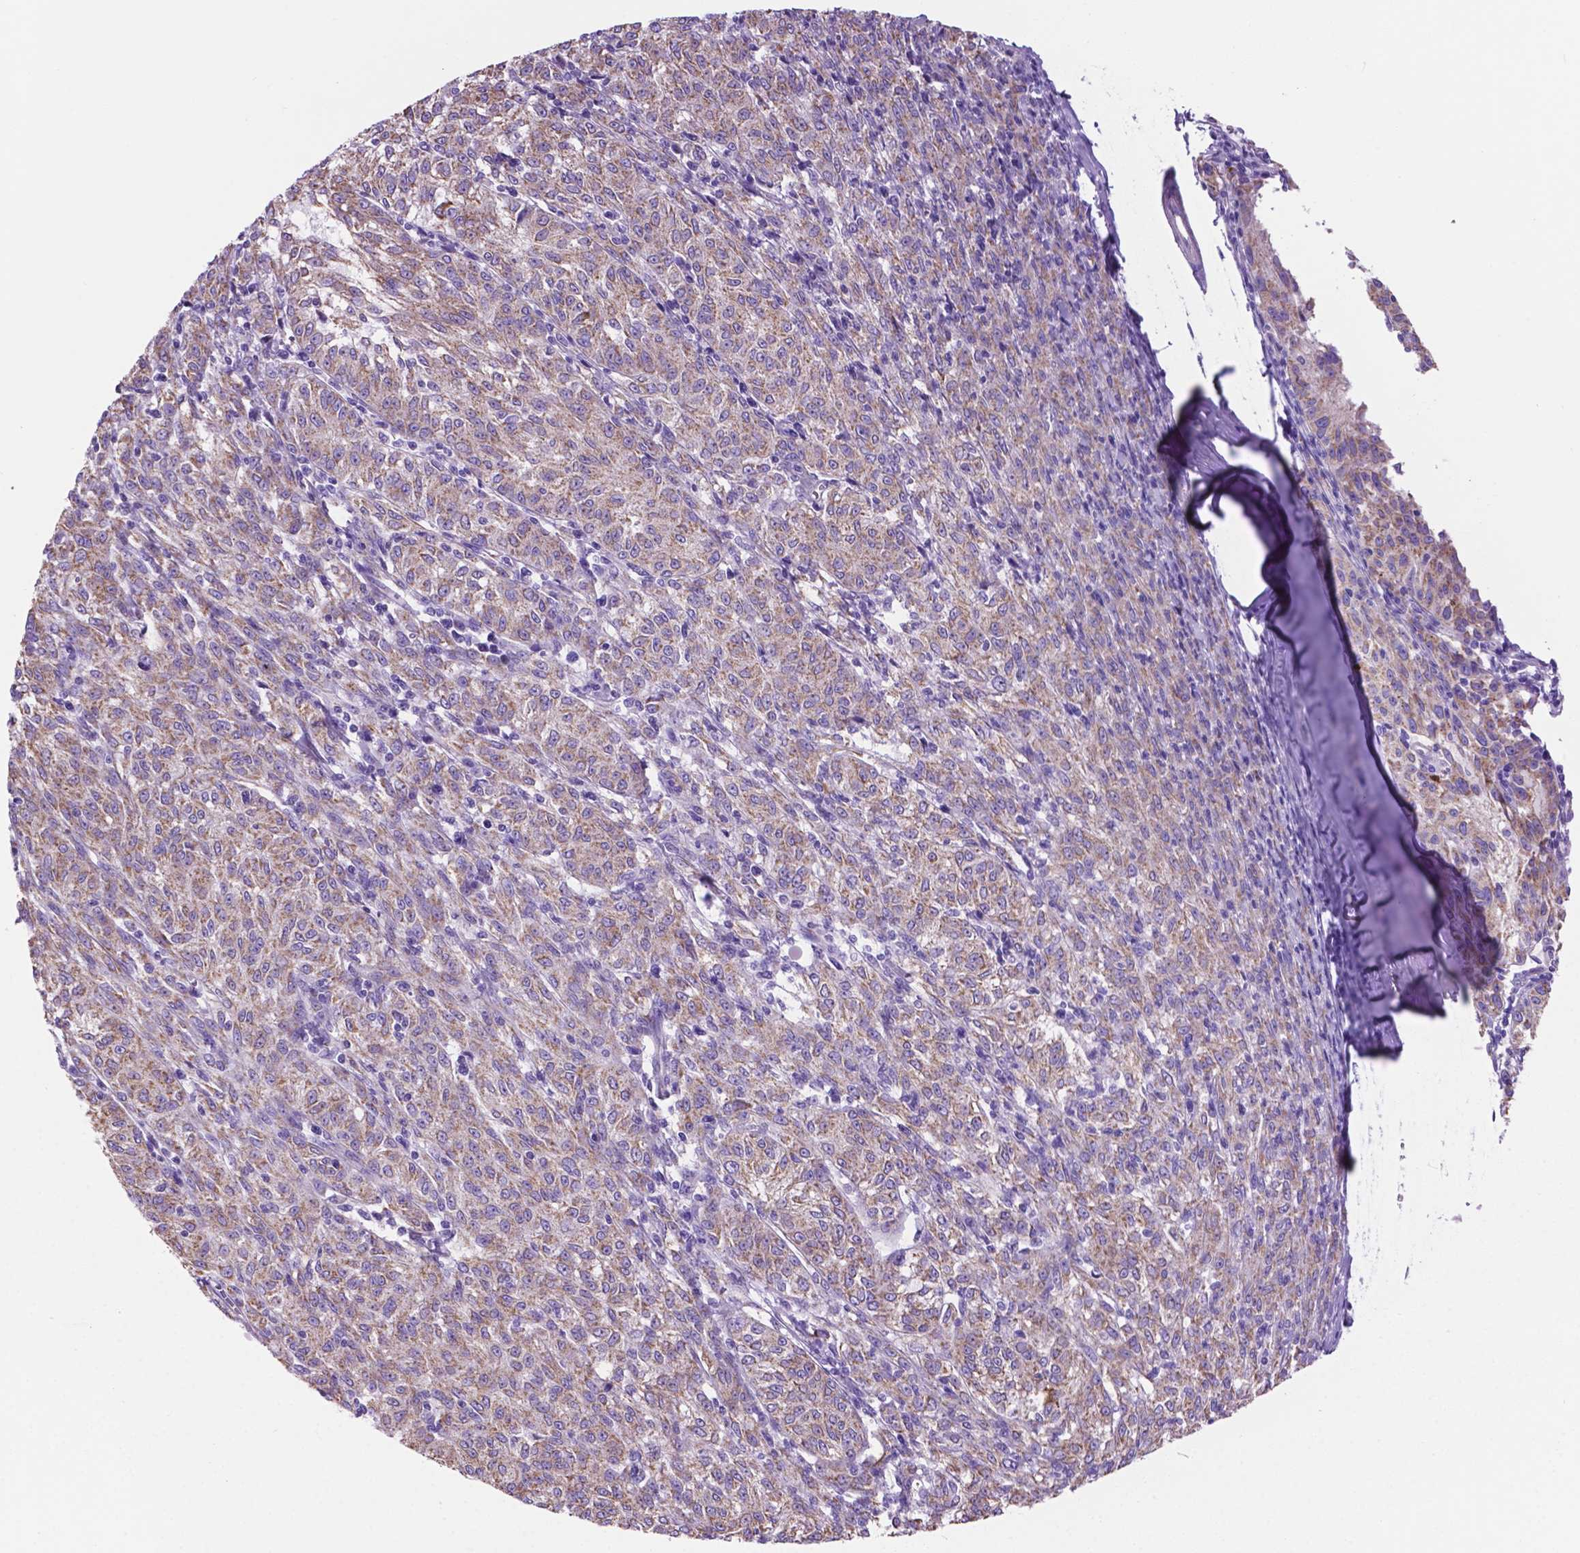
{"staining": {"intensity": "weak", "quantity": ">75%", "location": "cytoplasmic/membranous"}, "tissue": "melanoma", "cell_type": "Tumor cells", "image_type": "cancer", "snomed": [{"axis": "morphology", "description": "Malignant melanoma, NOS"}, {"axis": "topography", "description": "Skin"}], "caption": "Immunohistochemical staining of melanoma reveals weak cytoplasmic/membranous protein positivity in approximately >75% of tumor cells.", "gene": "TMEM121B", "patient": {"sex": "female", "age": 72}}